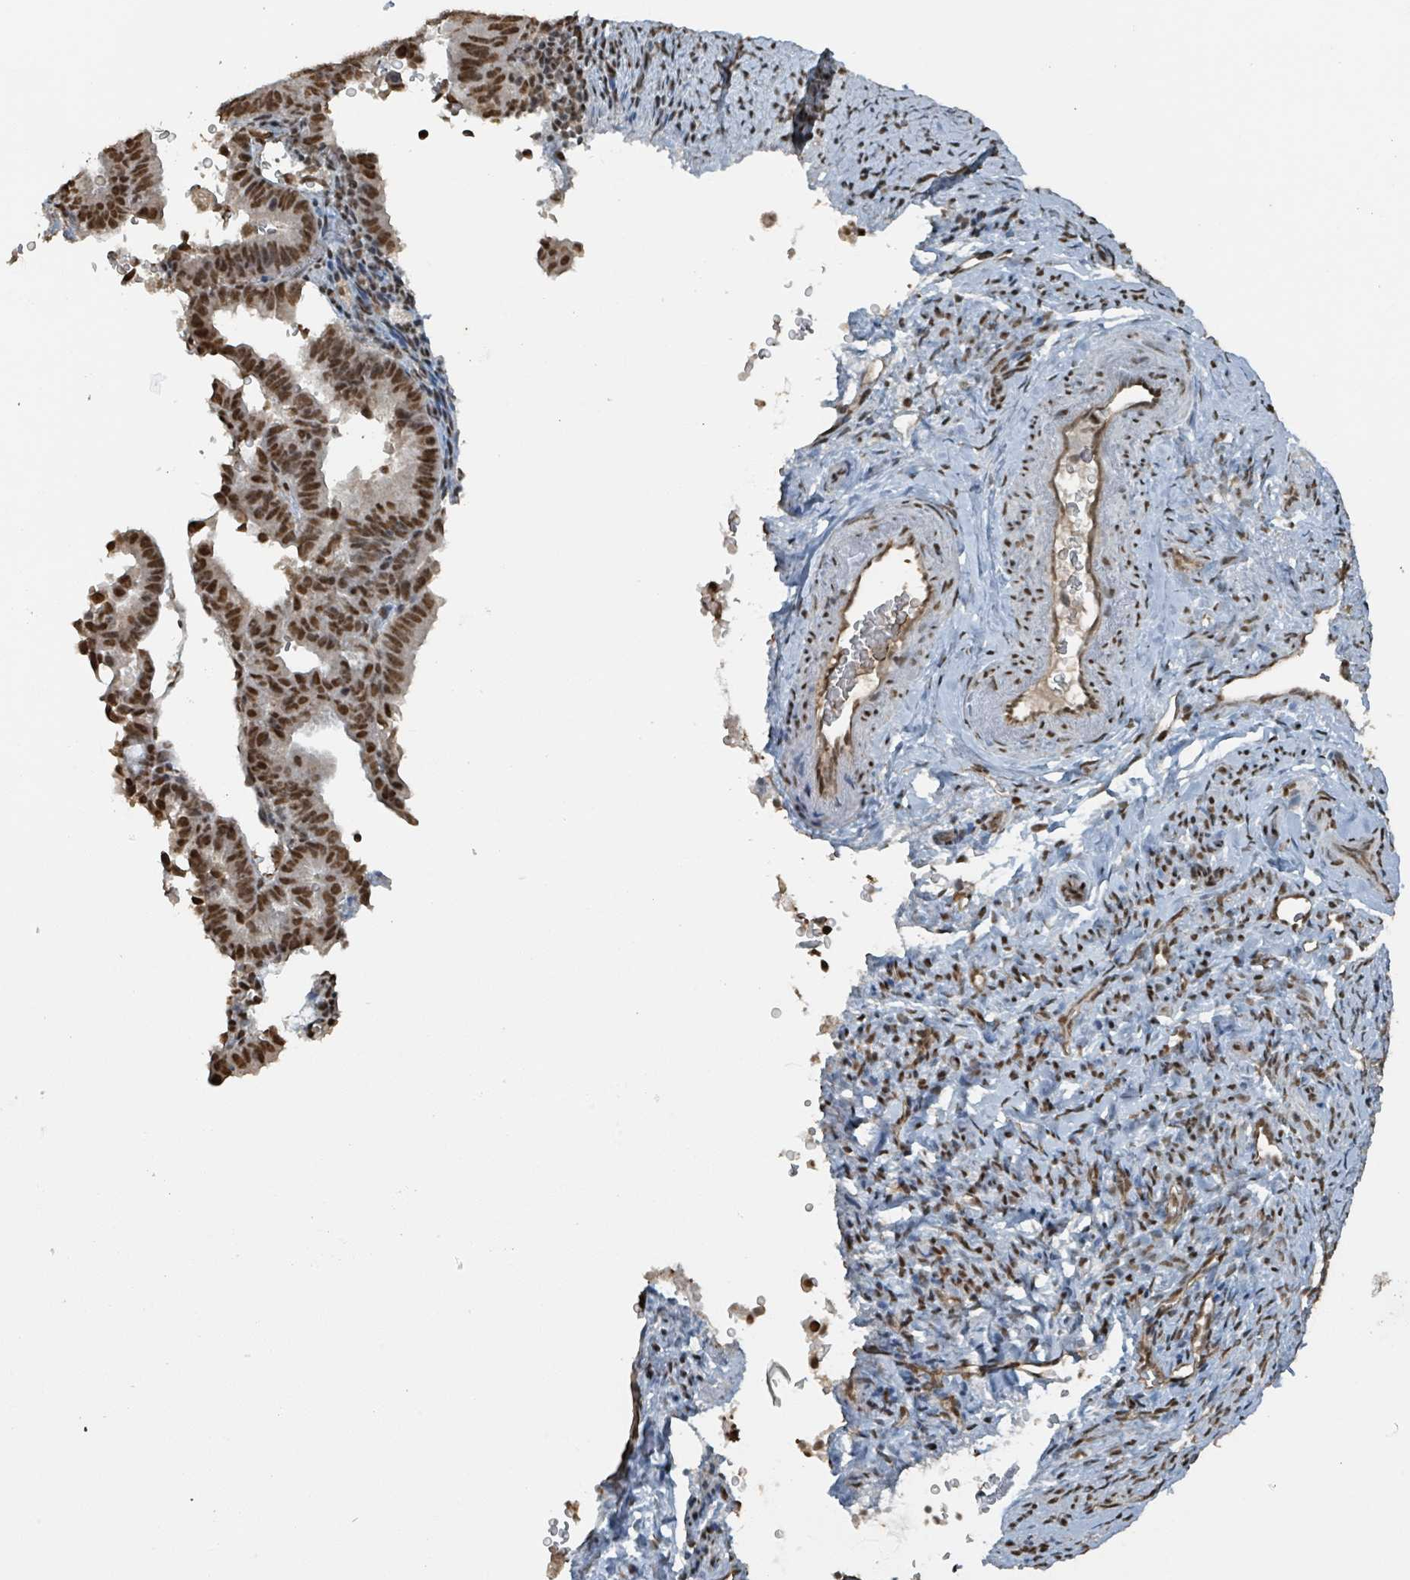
{"staining": {"intensity": "moderate", "quantity": ">75%", "location": "nuclear"}, "tissue": "endometrial cancer", "cell_type": "Tumor cells", "image_type": "cancer", "snomed": [{"axis": "morphology", "description": "Adenocarcinoma, NOS"}, {"axis": "topography", "description": "Endometrium"}], "caption": "This histopathology image reveals adenocarcinoma (endometrial) stained with immunohistochemistry (IHC) to label a protein in brown. The nuclear of tumor cells show moderate positivity for the protein. Nuclei are counter-stained blue.", "gene": "PHIP", "patient": {"sex": "female", "age": 70}}